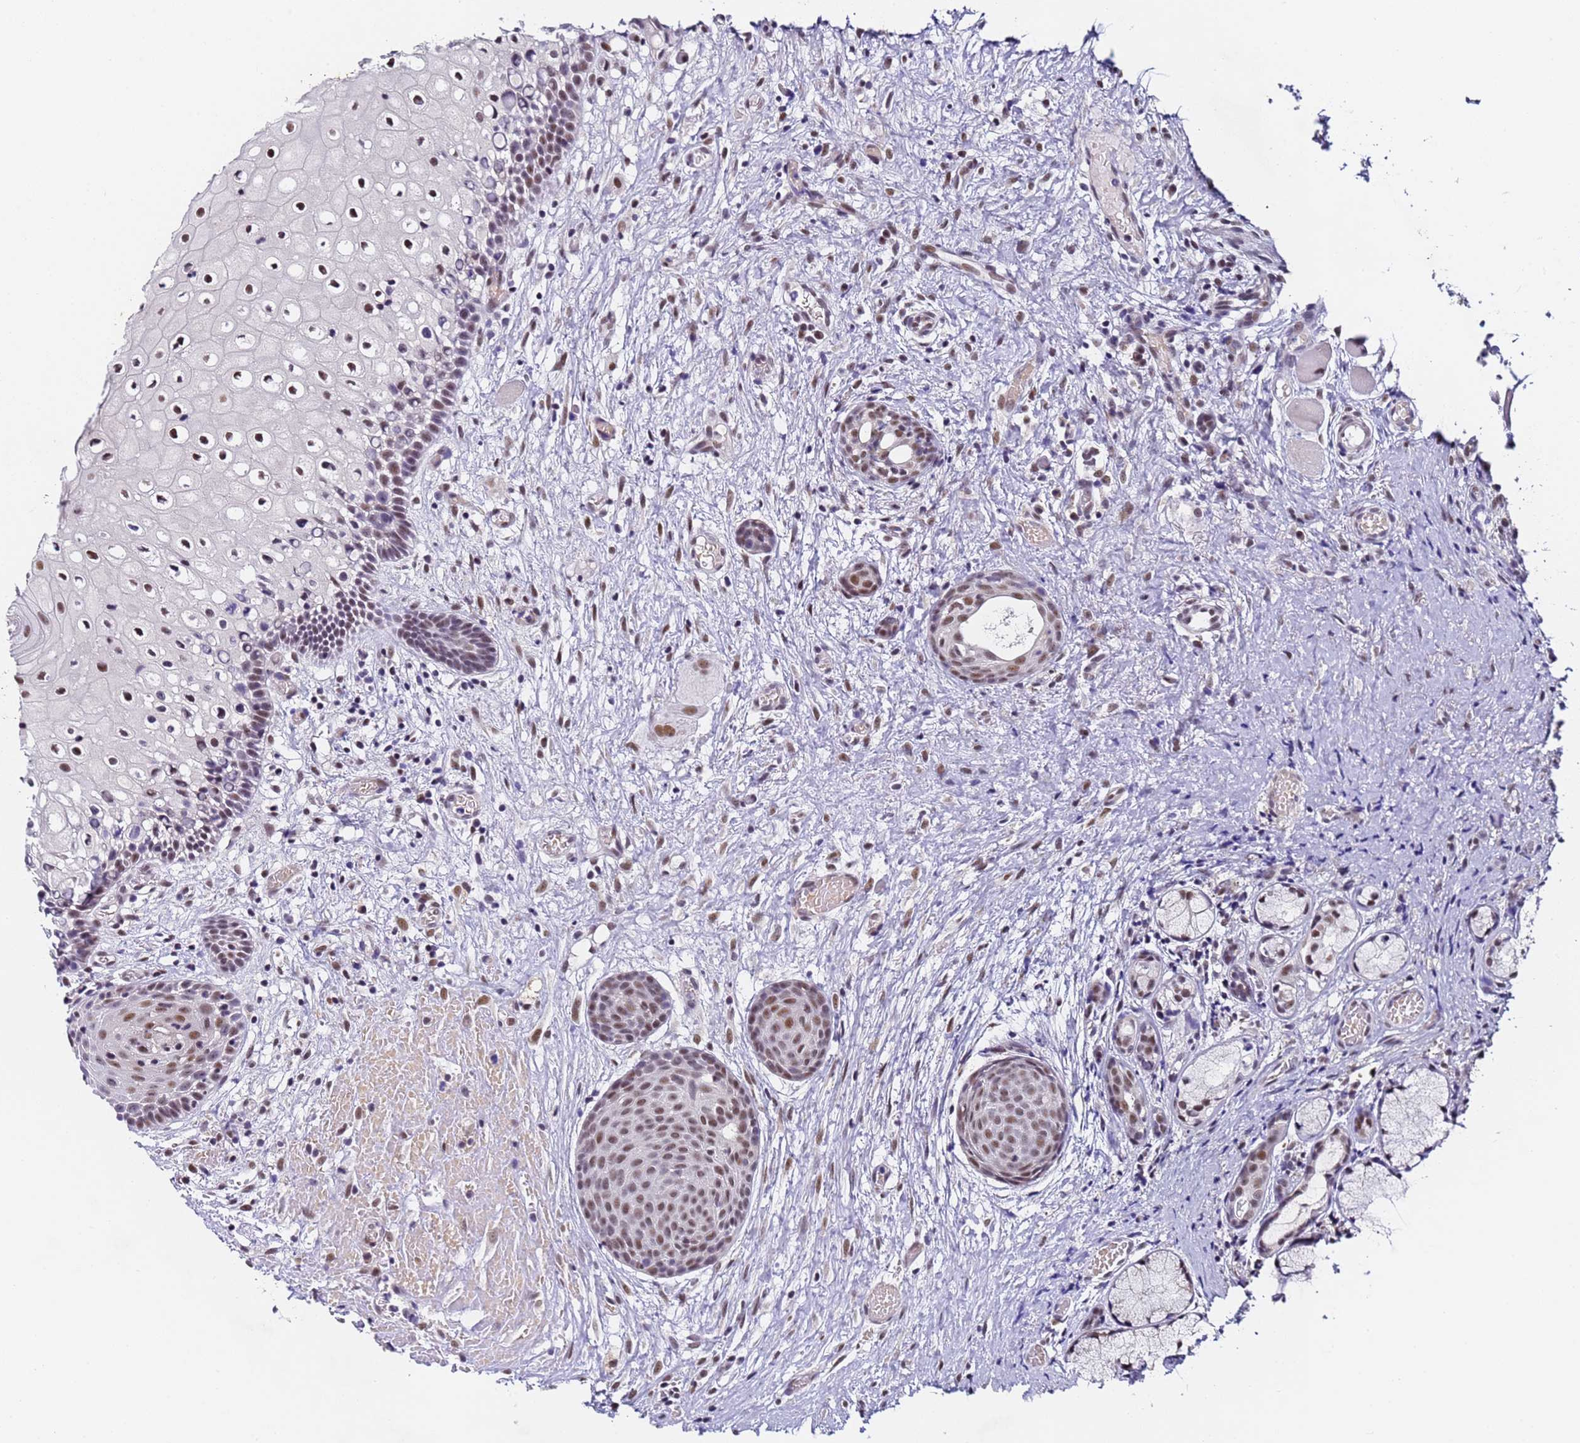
{"staining": {"intensity": "moderate", "quantity": "25%-75%", "location": "nuclear"}, "tissue": "oral mucosa", "cell_type": "Squamous epithelial cells", "image_type": "normal", "snomed": [{"axis": "morphology", "description": "Normal tissue, NOS"}, {"axis": "topography", "description": "Oral tissue"}], "caption": "DAB immunohistochemical staining of normal human oral mucosa reveals moderate nuclear protein expression in about 25%-75% of squamous epithelial cells.", "gene": "FNBP4", "patient": {"sex": "female", "age": 69}}